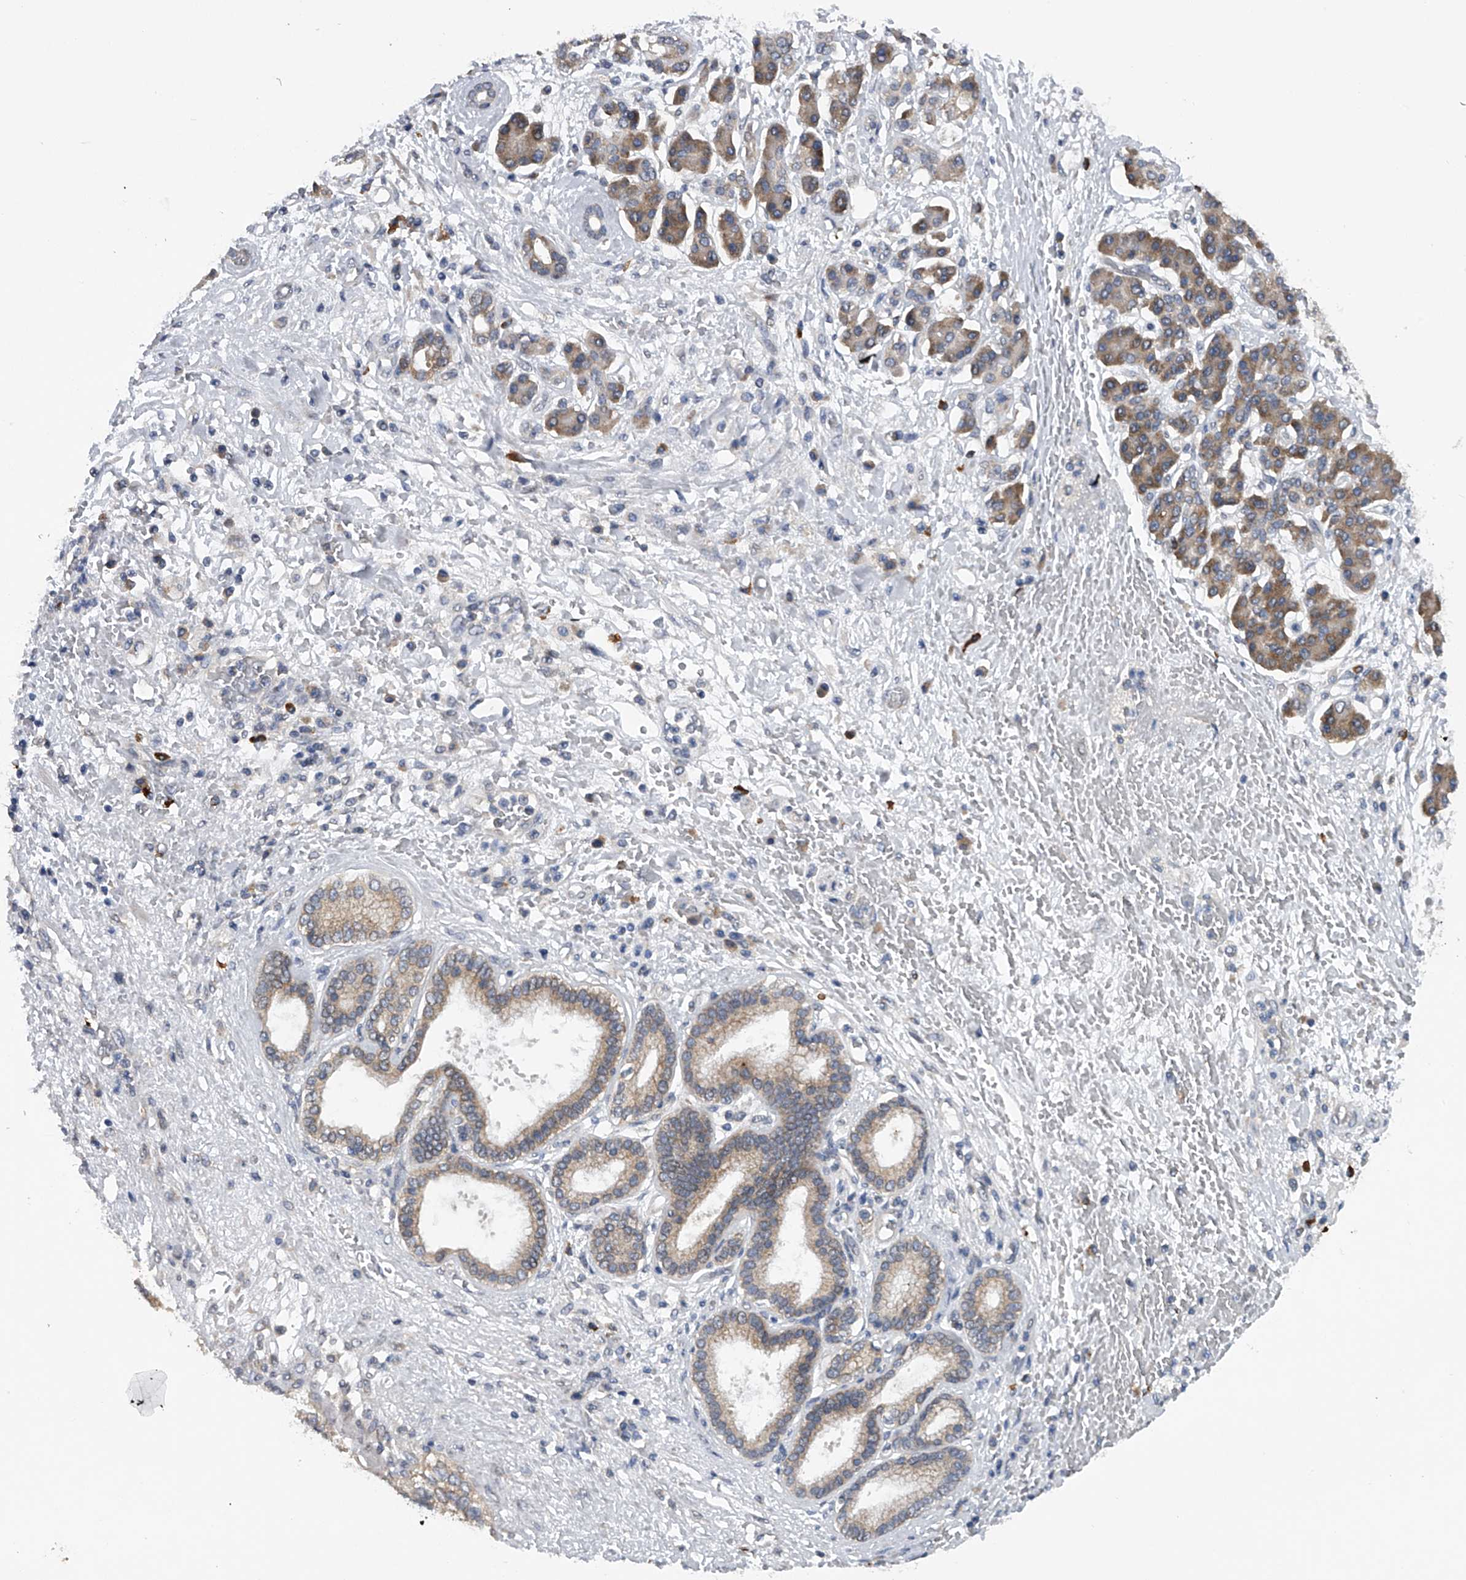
{"staining": {"intensity": "weak", "quantity": ">75%", "location": "cytoplasmic/membranous"}, "tissue": "pancreatic cancer", "cell_type": "Tumor cells", "image_type": "cancer", "snomed": [{"axis": "morphology", "description": "Adenocarcinoma, NOS"}, {"axis": "topography", "description": "Pancreas"}], "caption": "Immunohistochemistry histopathology image of human pancreatic cancer (adenocarcinoma) stained for a protein (brown), which displays low levels of weak cytoplasmic/membranous staining in about >75% of tumor cells.", "gene": "RNF5", "patient": {"sex": "female", "age": 56}}